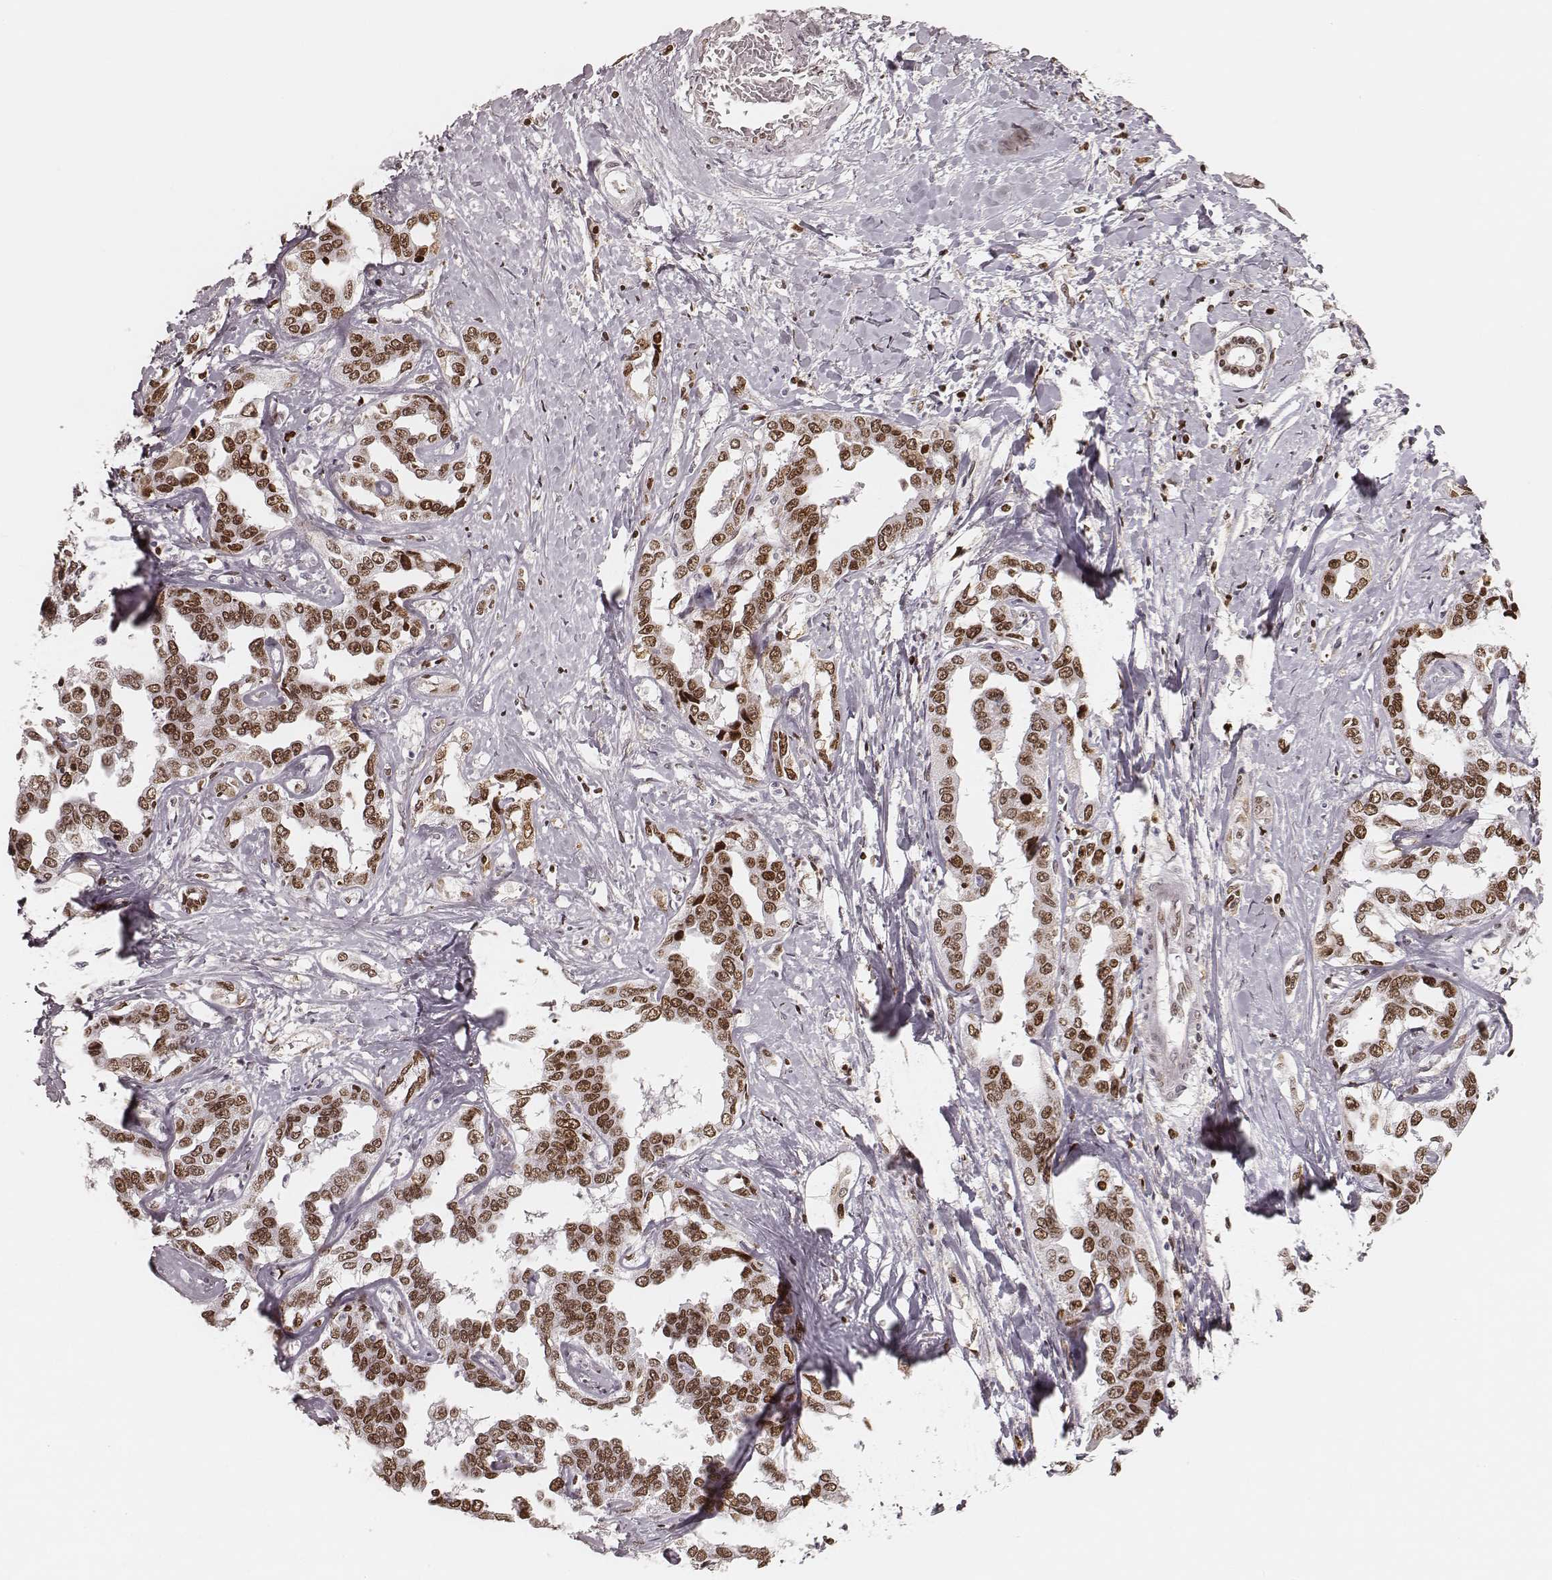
{"staining": {"intensity": "strong", "quantity": ">75%", "location": "nuclear"}, "tissue": "liver cancer", "cell_type": "Tumor cells", "image_type": "cancer", "snomed": [{"axis": "morphology", "description": "Cholangiocarcinoma"}, {"axis": "topography", "description": "Liver"}], "caption": "A photomicrograph of human liver cancer (cholangiocarcinoma) stained for a protein exhibits strong nuclear brown staining in tumor cells.", "gene": "PARP1", "patient": {"sex": "male", "age": 59}}